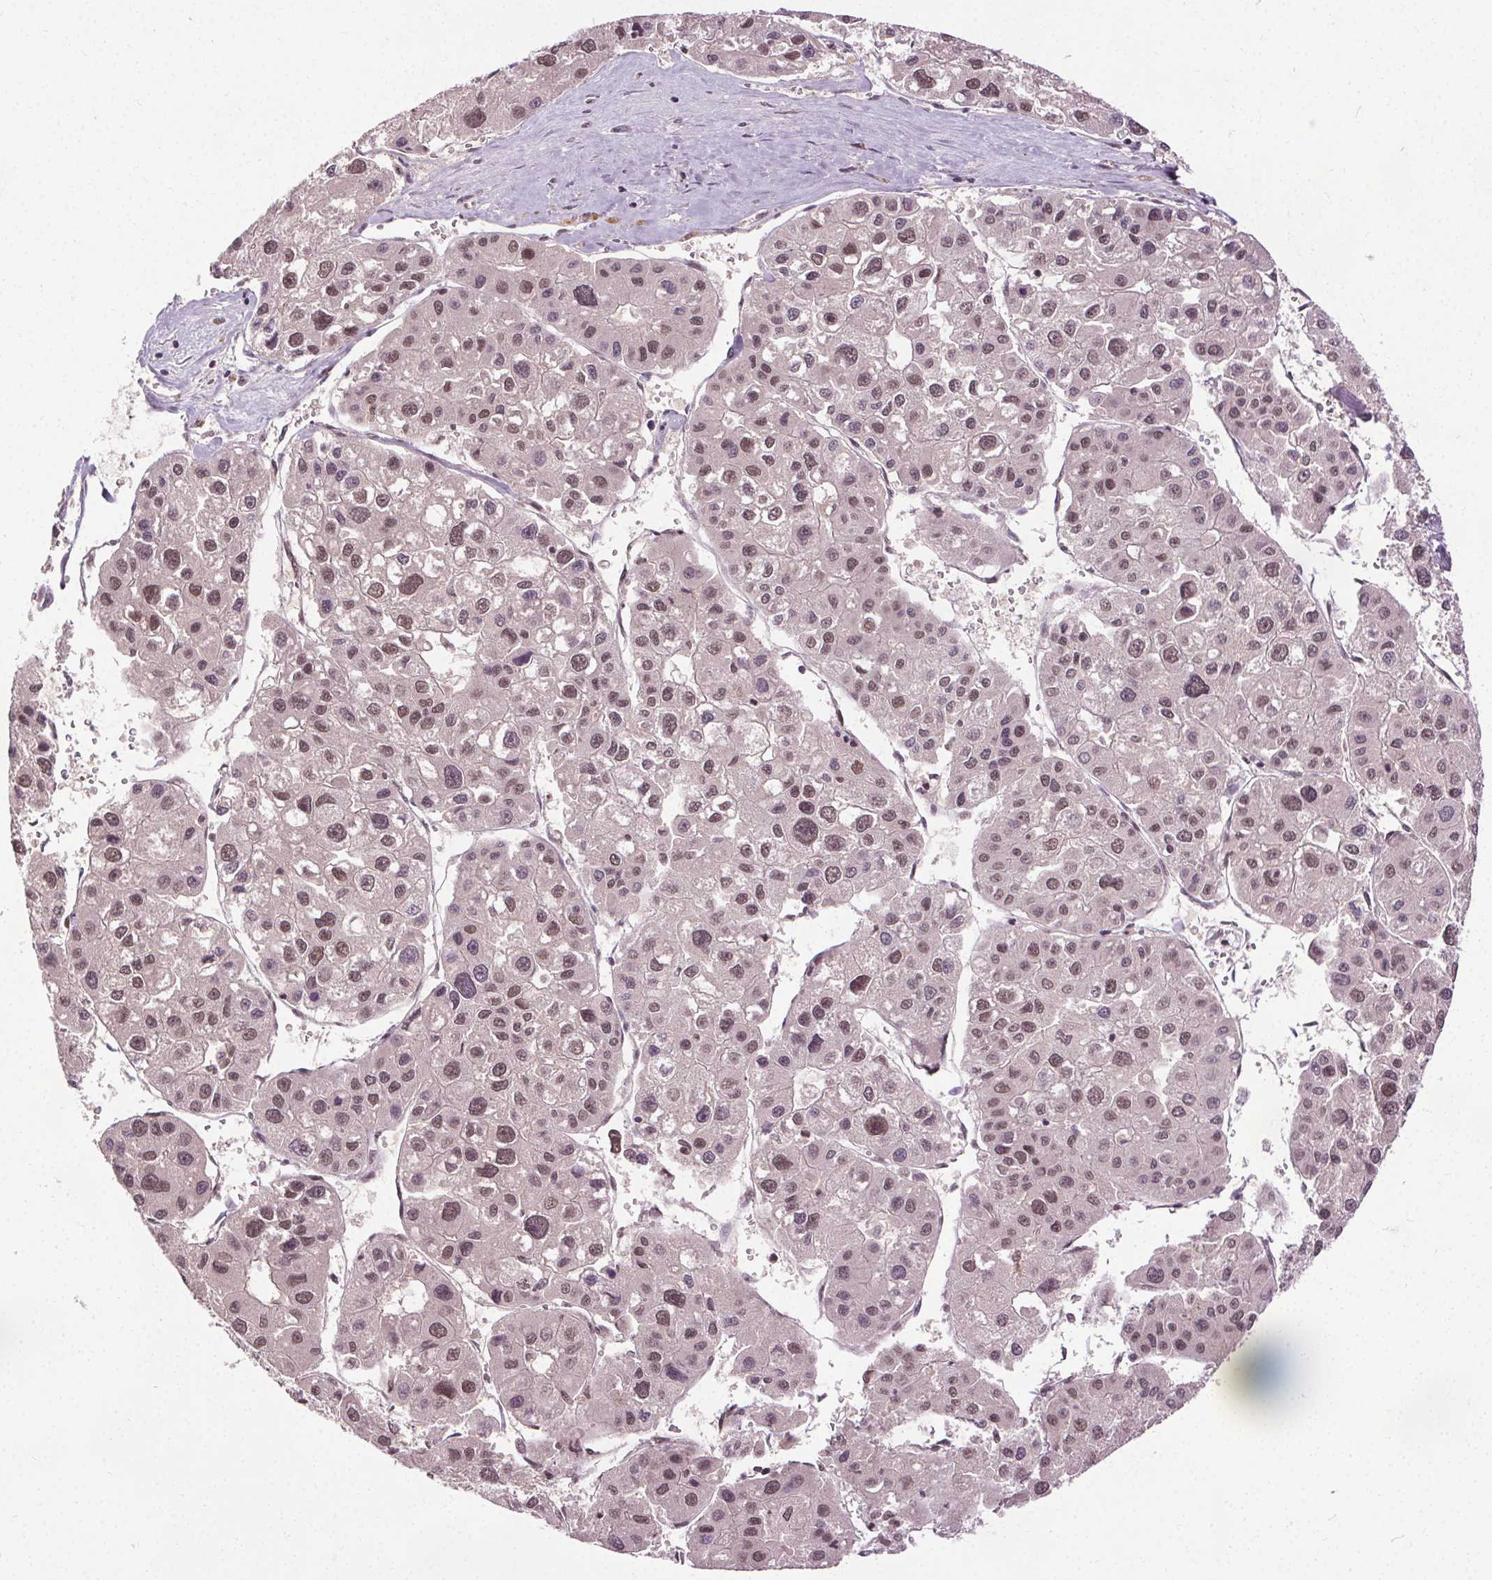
{"staining": {"intensity": "moderate", "quantity": ">75%", "location": "nuclear"}, "tissue": "liver cancer", "cell_type": "Tumor cells", "image_type": "cancer", "snomed": [{"axis": "morphology", "description": "Carcinoma, Hepatocellular, NOS"}, {"axis": "topography", "description": "Liver"}], "caption": "Immunohistochemical staining of human liver hepatocellular carcinoma shows moderate nuclear protein positivity in about >75% of tumor cells. The staining was performed using DAB (3,3'-diaminobenzidine) to visualize the protein expression in brown, while the nuclei were stained in blue with hematoxylin (Magnification: 20x).", "gene": "MED6", "patient": {"sex": "male", "age": 73}}